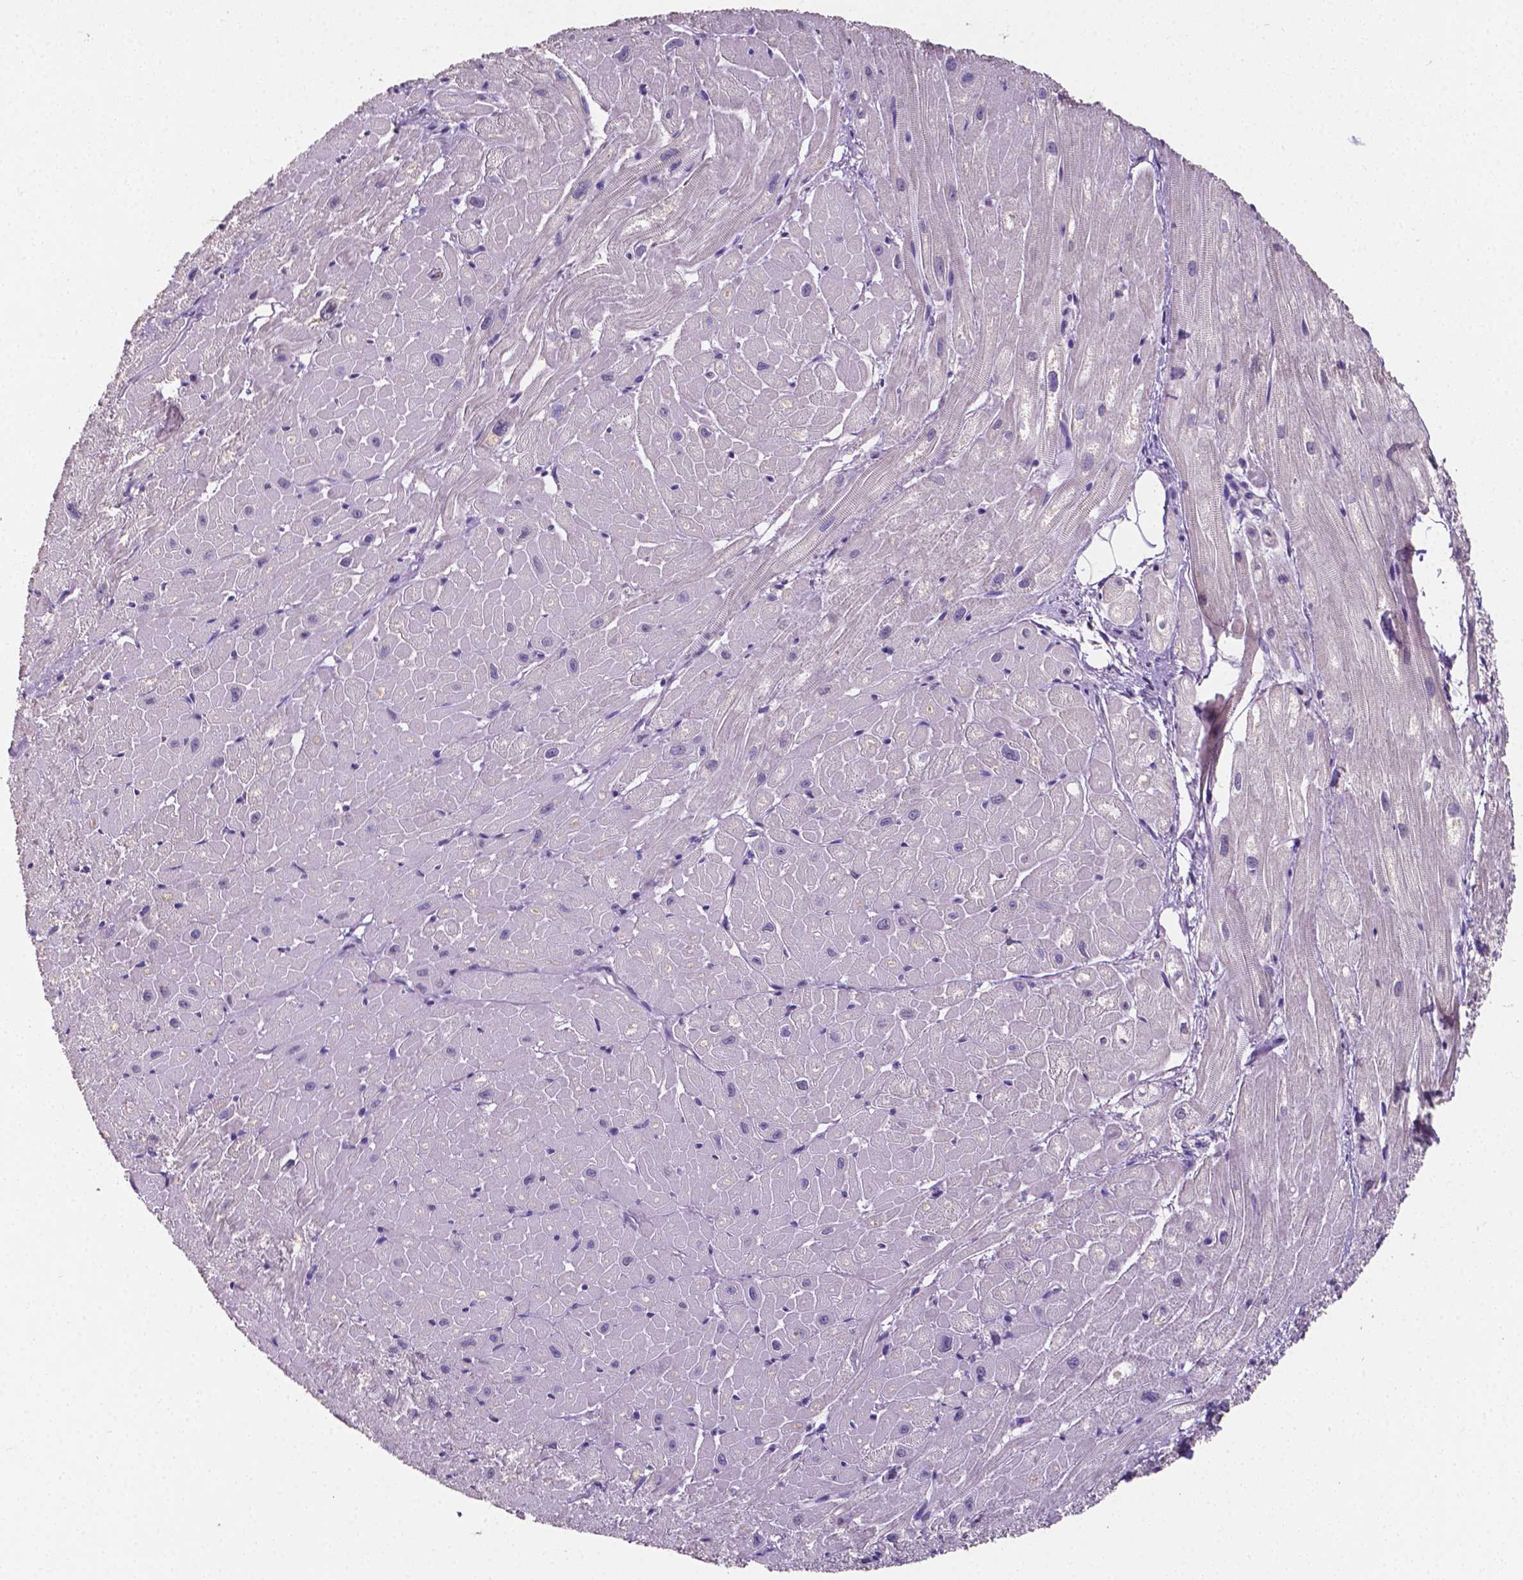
{"staining": {"intensity": "negative", "quantity": "none", "location": "none"}, "tissue": "heart muscle", "cell_type": "Cardiomyocytes", "image_type": "normal", "snomed": [{"axis": "morphology", "description": "Normal tissue, NOS"}, {"axis": "topography", "description": "Heart"}], "caption": "IHC image of normal heart muscle stained for a protein (brown), which reveals no expression in cardiomyocytes.", "gene": "PSAT1", "patient": {"sex": "male", "age": 62}}